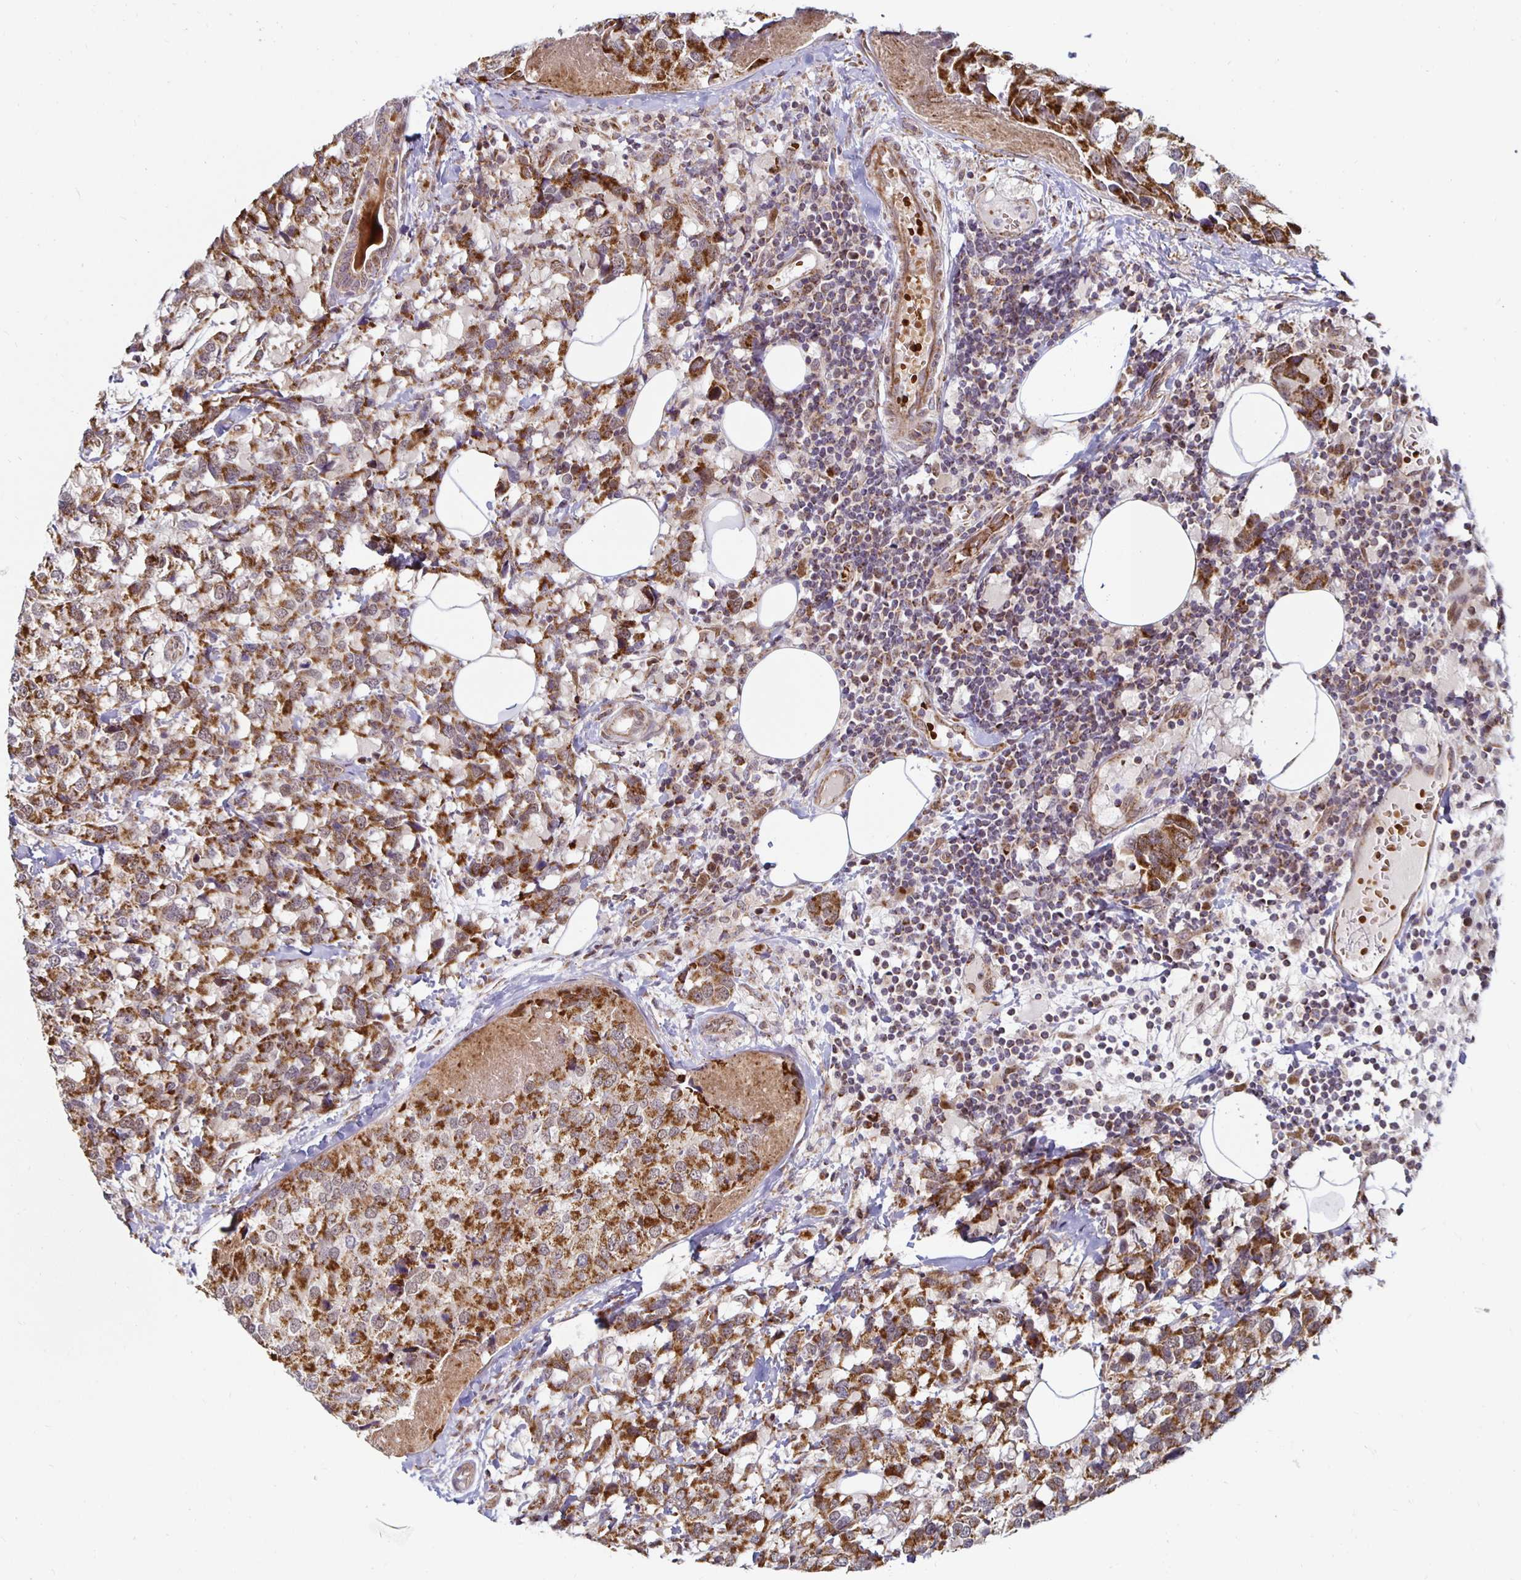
{"staining": {"intensity": "strong", "quantity": ">75%", "location": "cytoplasmic/membranous"}, "tissue": "breast cancer", "cell_type": "Tumor cells", "image_type": "cancer", "snomed": [{"axis": "morphology", "description": "Lobular carcinoma"}, {"axis": "topography", "description": "Breast"}], "caption": "Human breast lobular carcinoma stained for a protein (brown) demonstrates strong cytoplasmic/membranous positive positivity in approximately >75% of tumor cells.", "gene": "MRPL28", "patient": {"sex": "female", "age": 59}}